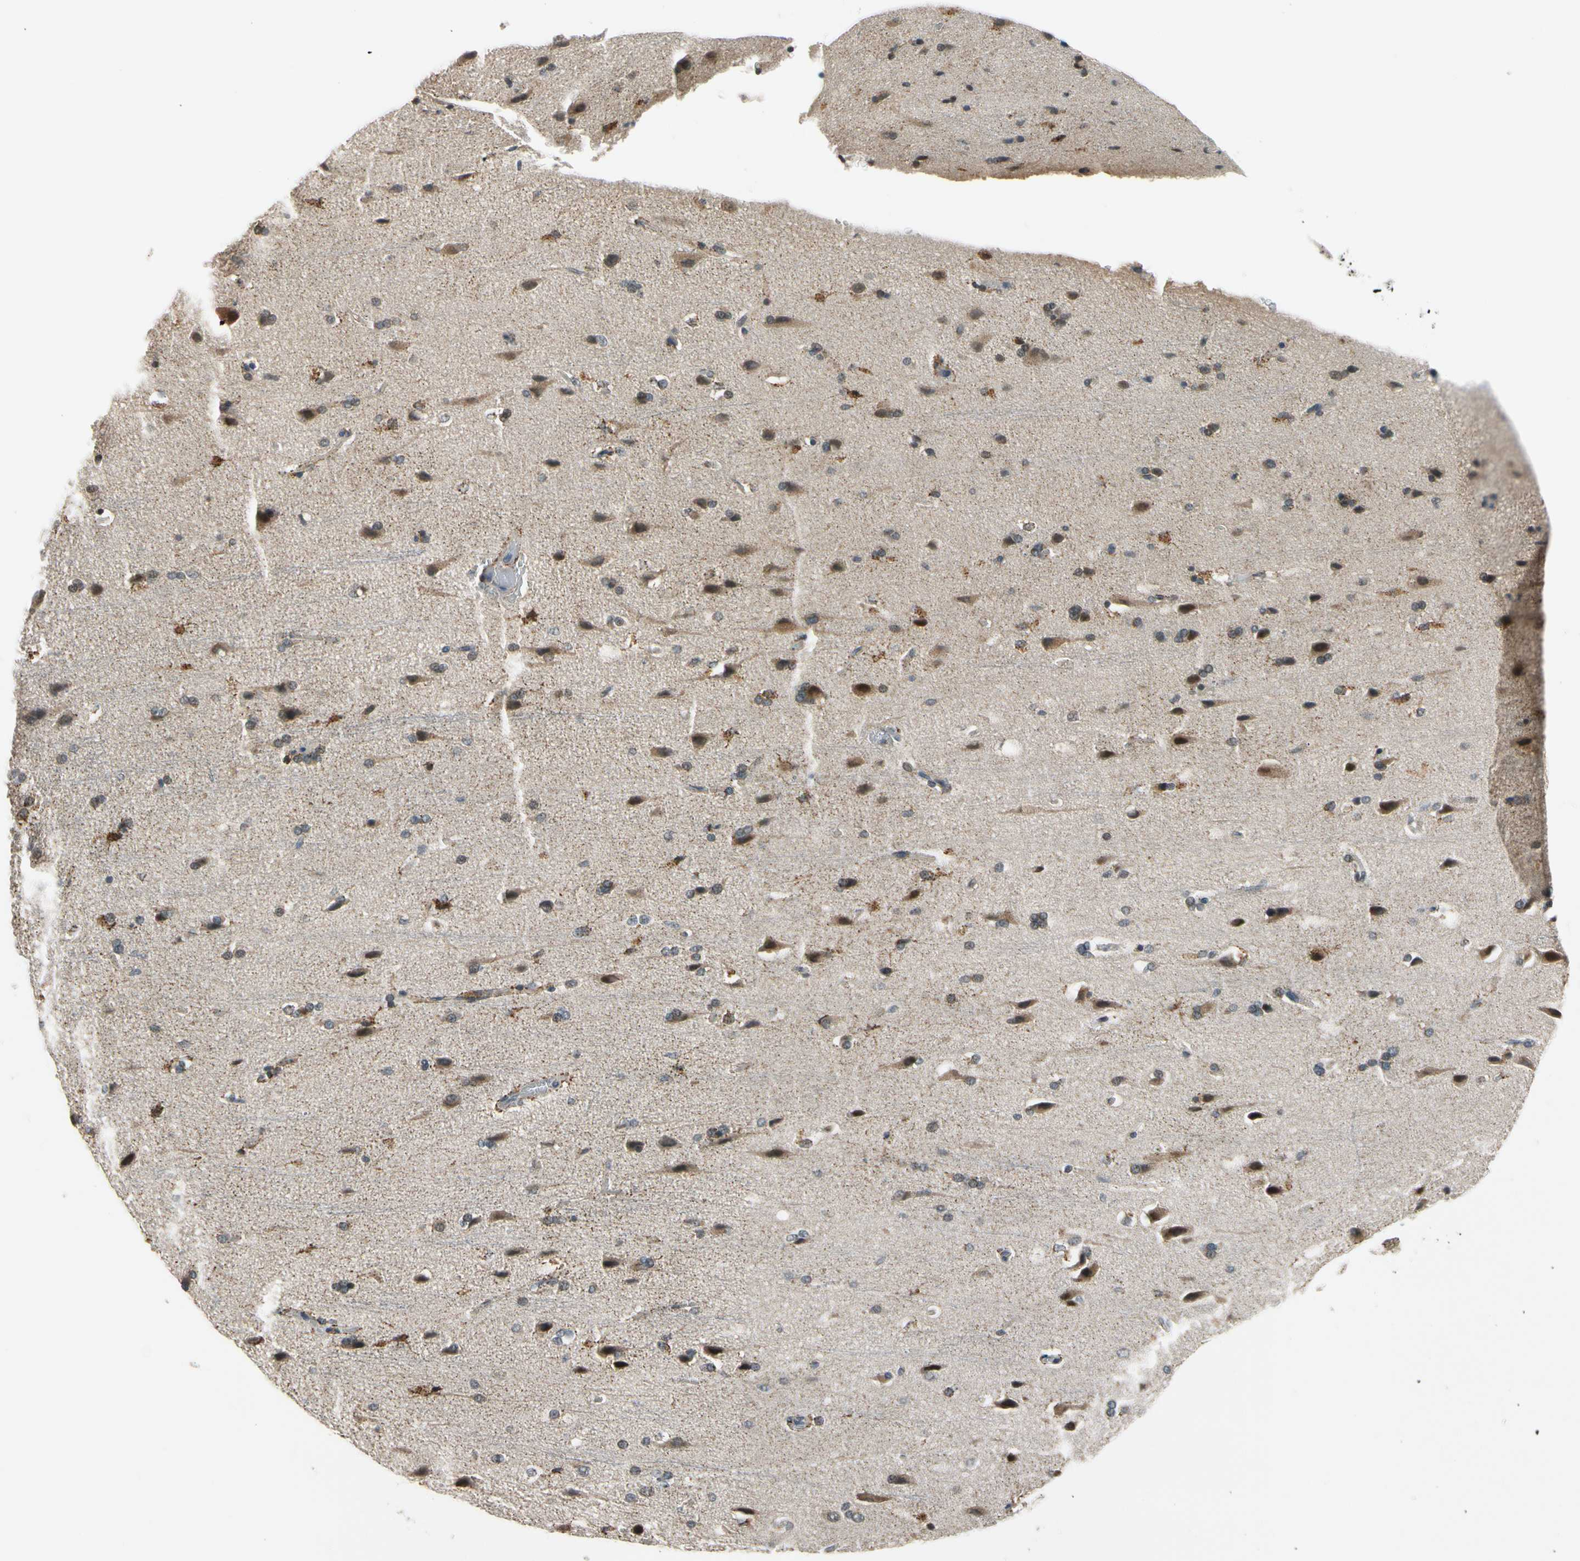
{"staining": {"intensity": "negative", "quantity": "none", "location": "none"}, "tissue": "cerebral cortex", "cell_type": "Endothelial cells", "image_type": "normal", "snomed": [{"axis": "morphology", "description": "Normal tissue, NOS"}, {"axis": "topography", "description": "Cerebral cortex"}], "caption": "The immunohistochemistry photomicrograph has no significant staining in endothelial cells of cerebral cortex.", "gene": "TAF12", "patient": {"sex": "male", "age": 62}}